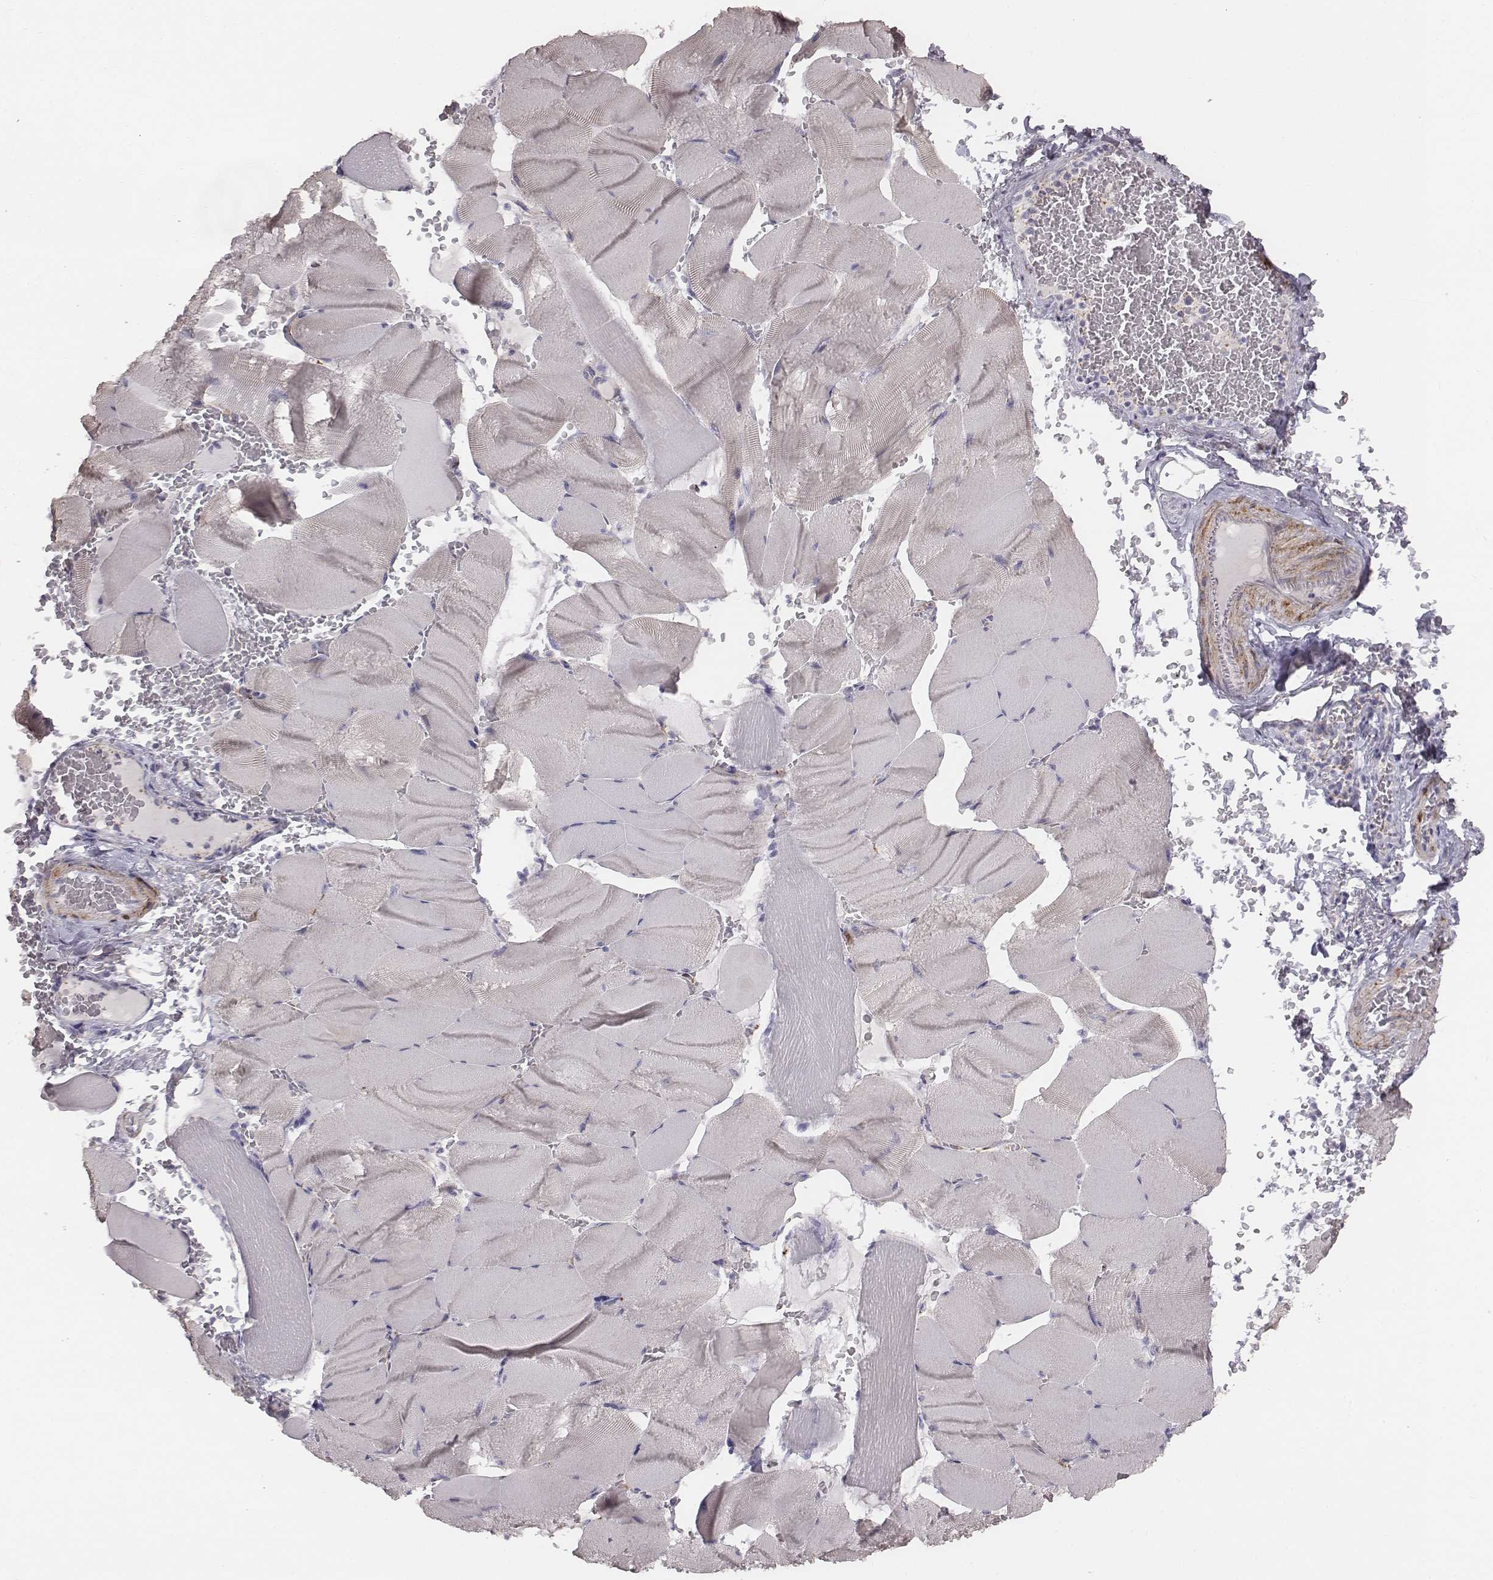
{"staining": {"intensity": "moderate", "quantity": "<25%", "location": "cytoplasmic/membranous"}, "tissue": "skeletal muscle", "cell_type": "Myocytes", "image_type": "normal", "snomed": [{"axis": "morphology", "description": "Normal tissue, NOS"}, {"axis": "topography", "description": "Skeletal muscle"}], "caption": "Skeletal muscle stained for a protein (brown) exhibits moderate cytoplasmic/membranous positive expression in about <25% of myocytes.", "gene": "PRKCZ", "patient": {"sex": "male", "age": 56}}